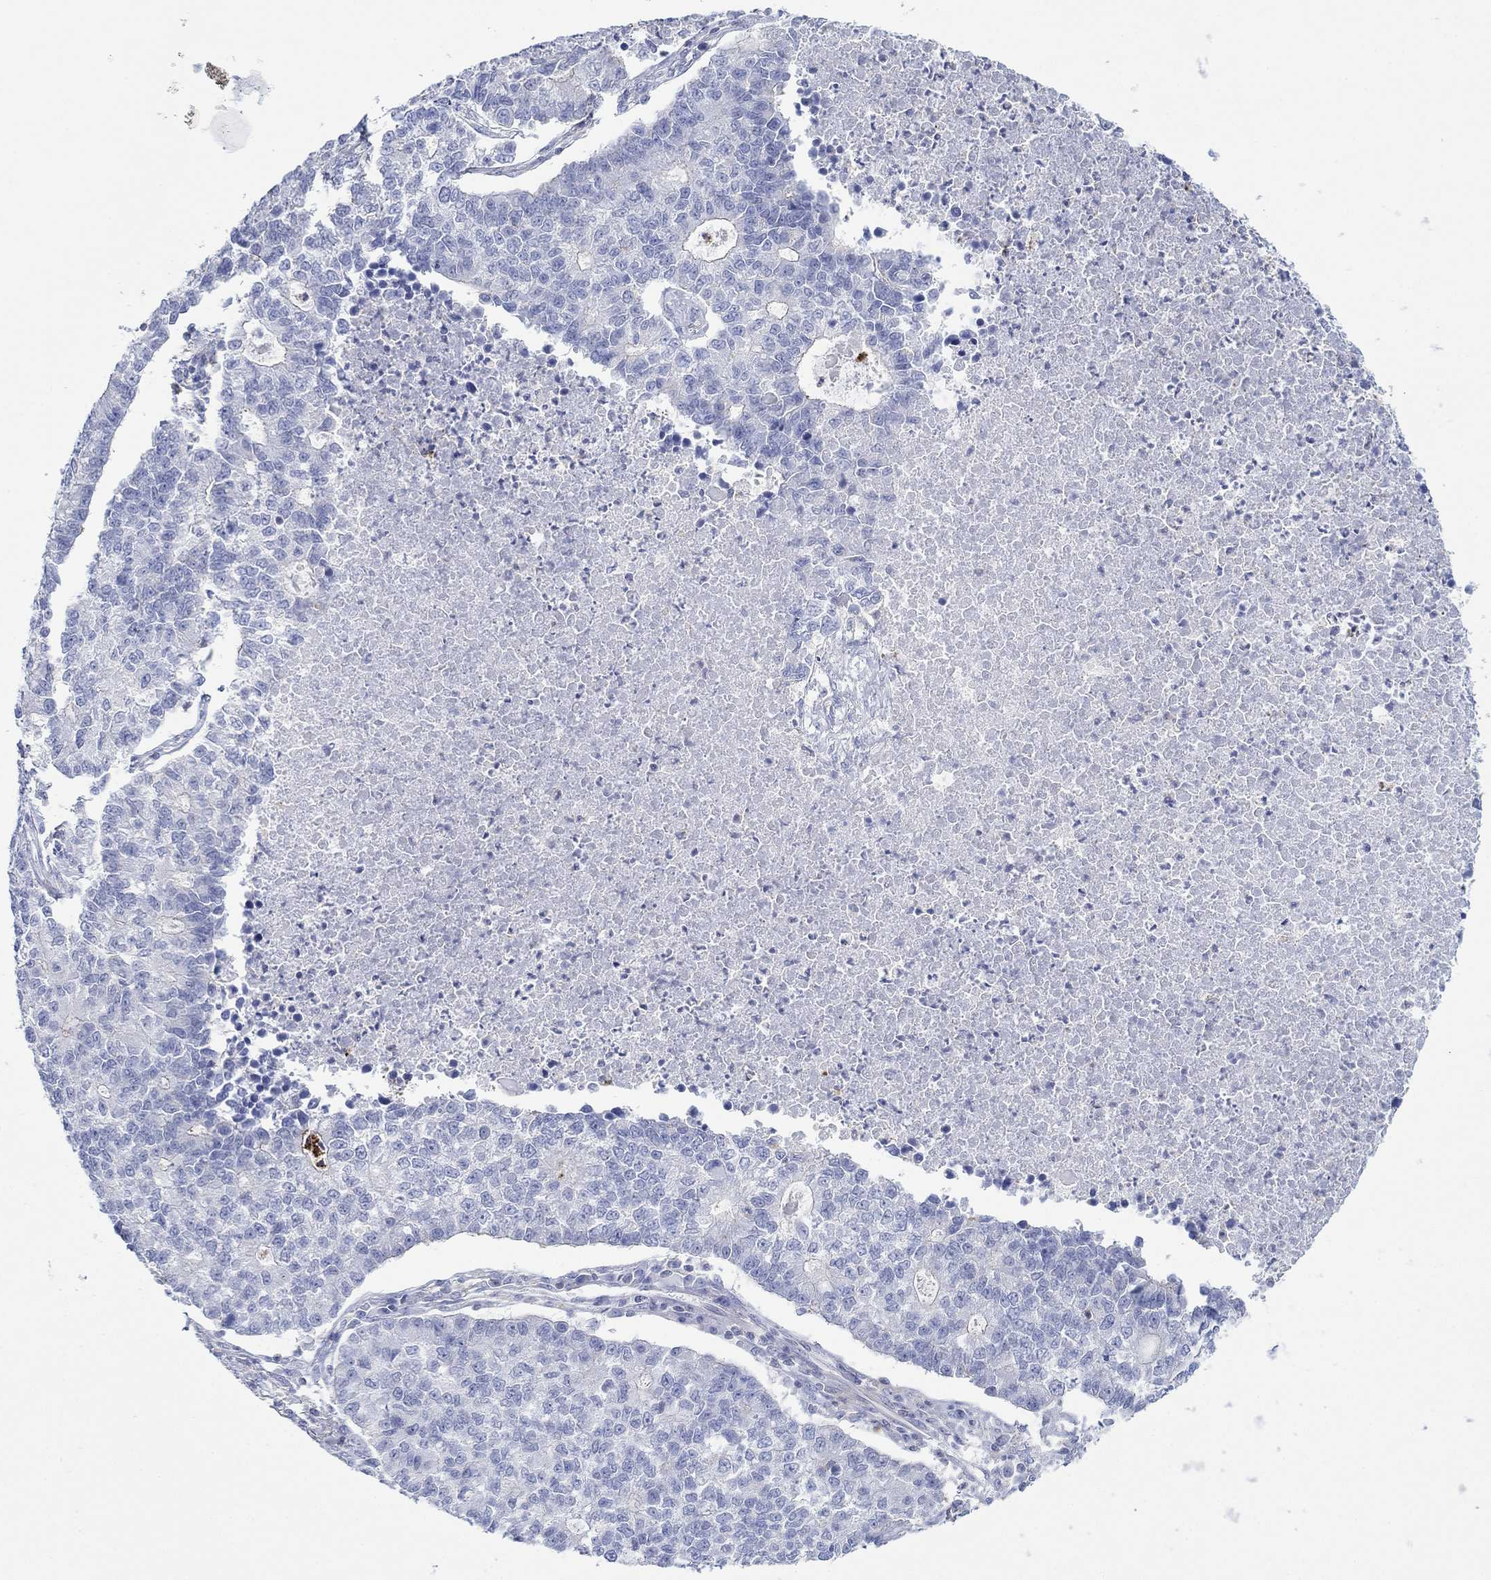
{"staining": {"intensity": "negative", "quantity": "none", "location": "none"}, "tissue": "lung cancer", "cell_type": "Tumor cells", "image_type": "cancer", "snomed": [{"axis": "morphology", "description": "Adenocarcinoma, NOS"}, {"axis": "topography", "description": "Lung"}], "caption": "Immunohistochemical staining of human lung cancer (adenocarcinoma) demonstrates no significant positivity in tumor cells.", "gene": "PPIL6", "patient": {"sex": "male", "age": 57}}